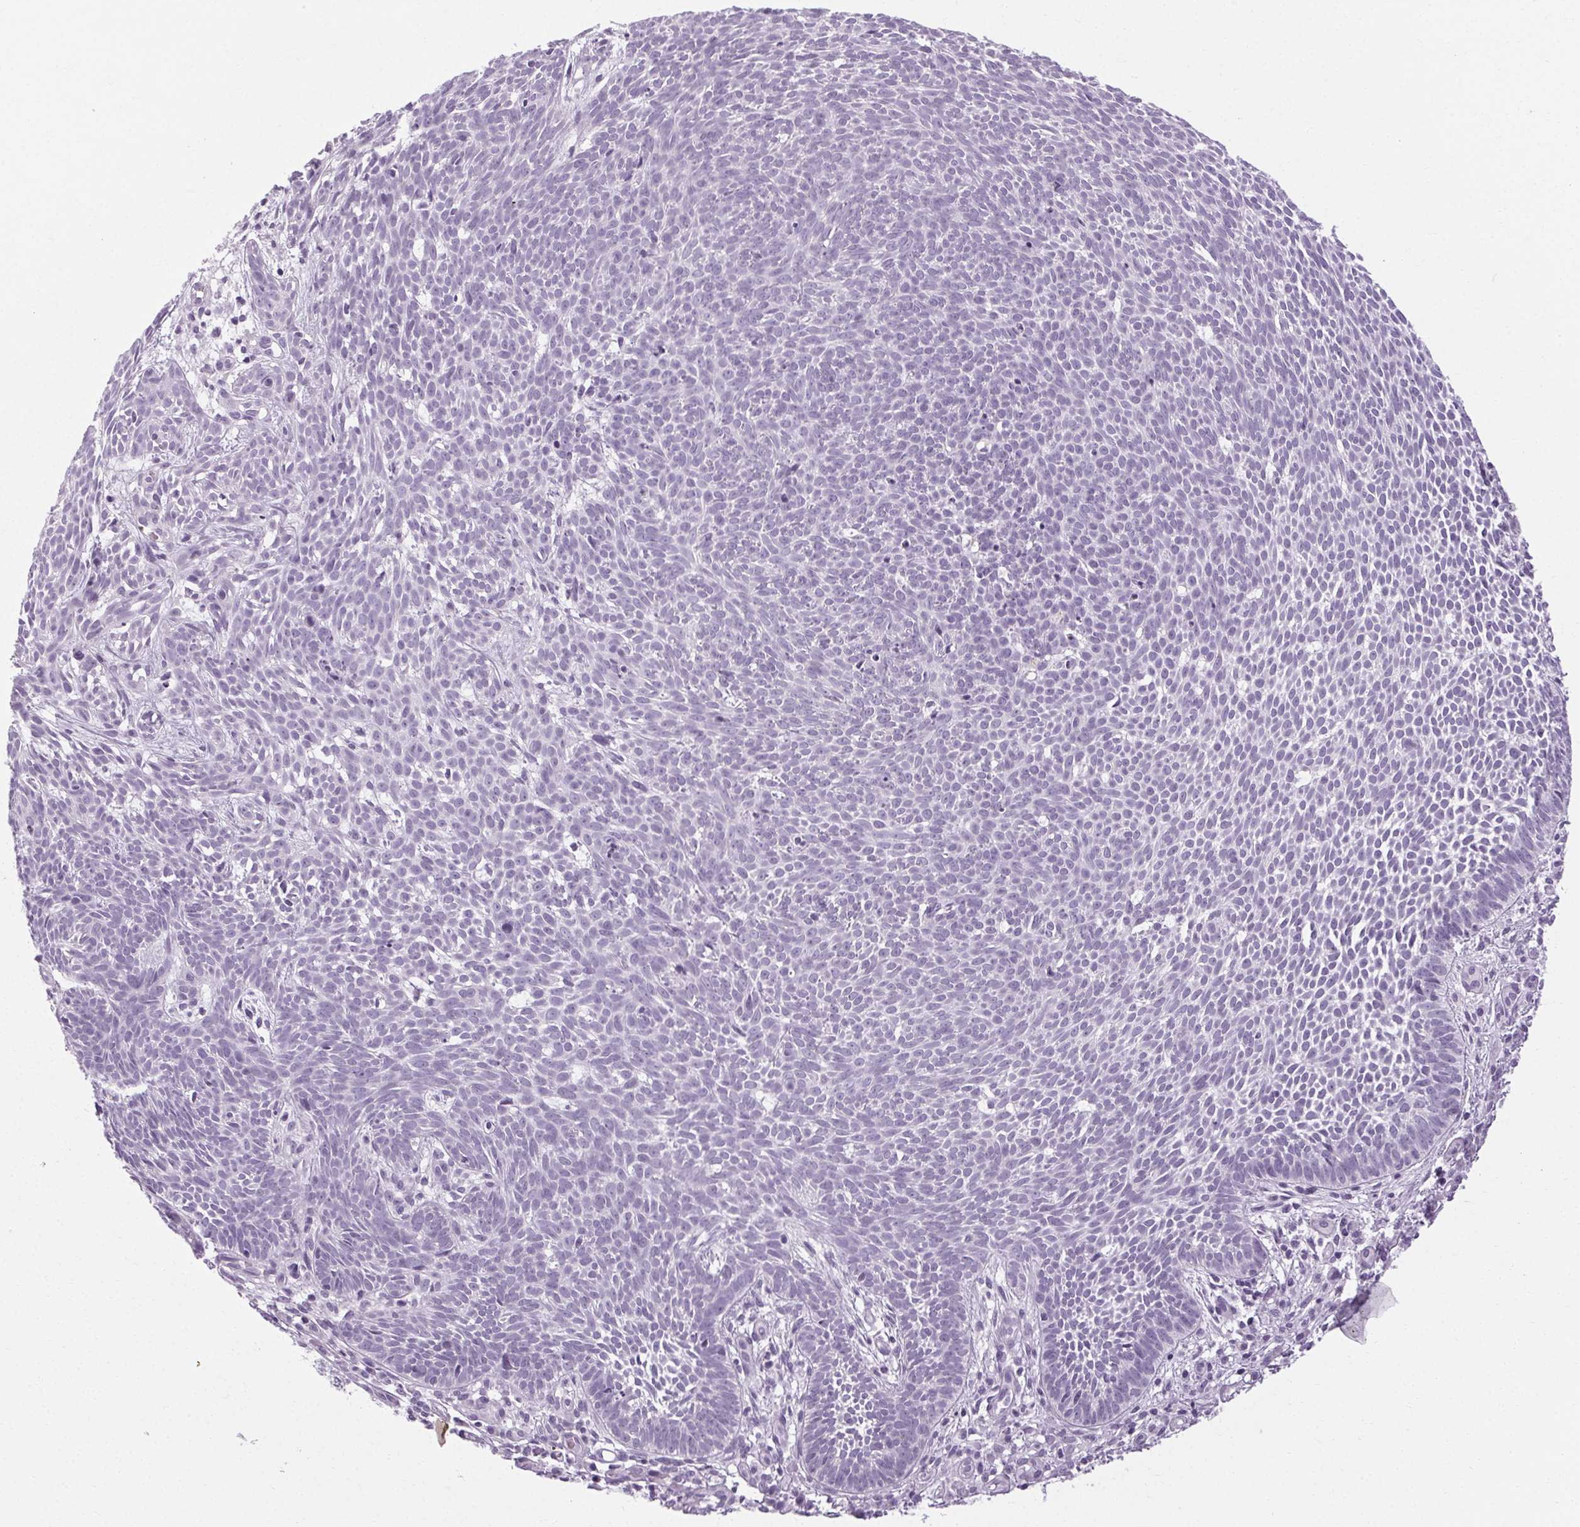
{"staining": {"intensity": "negative", "quantity": "none", "location": "none"}, "tissue": "skin cancer", "cell_type": "Tumor cells", "image_type": "cancer", "snomed": [{"axis": "morphology", "description": "Basal cell carcinoma"}, {"axis": "topography", "description": "Skin"}], "caption": "There is no significant expression in tumor cells of skin cancer (basal cell carcinoma). Brightfield microscopy of IHC stained with DAB (brown) and hematoxylin (blue), captured at high magnification.", "gene": "POMC", "patient": {"sex": "male", "age": 59}}